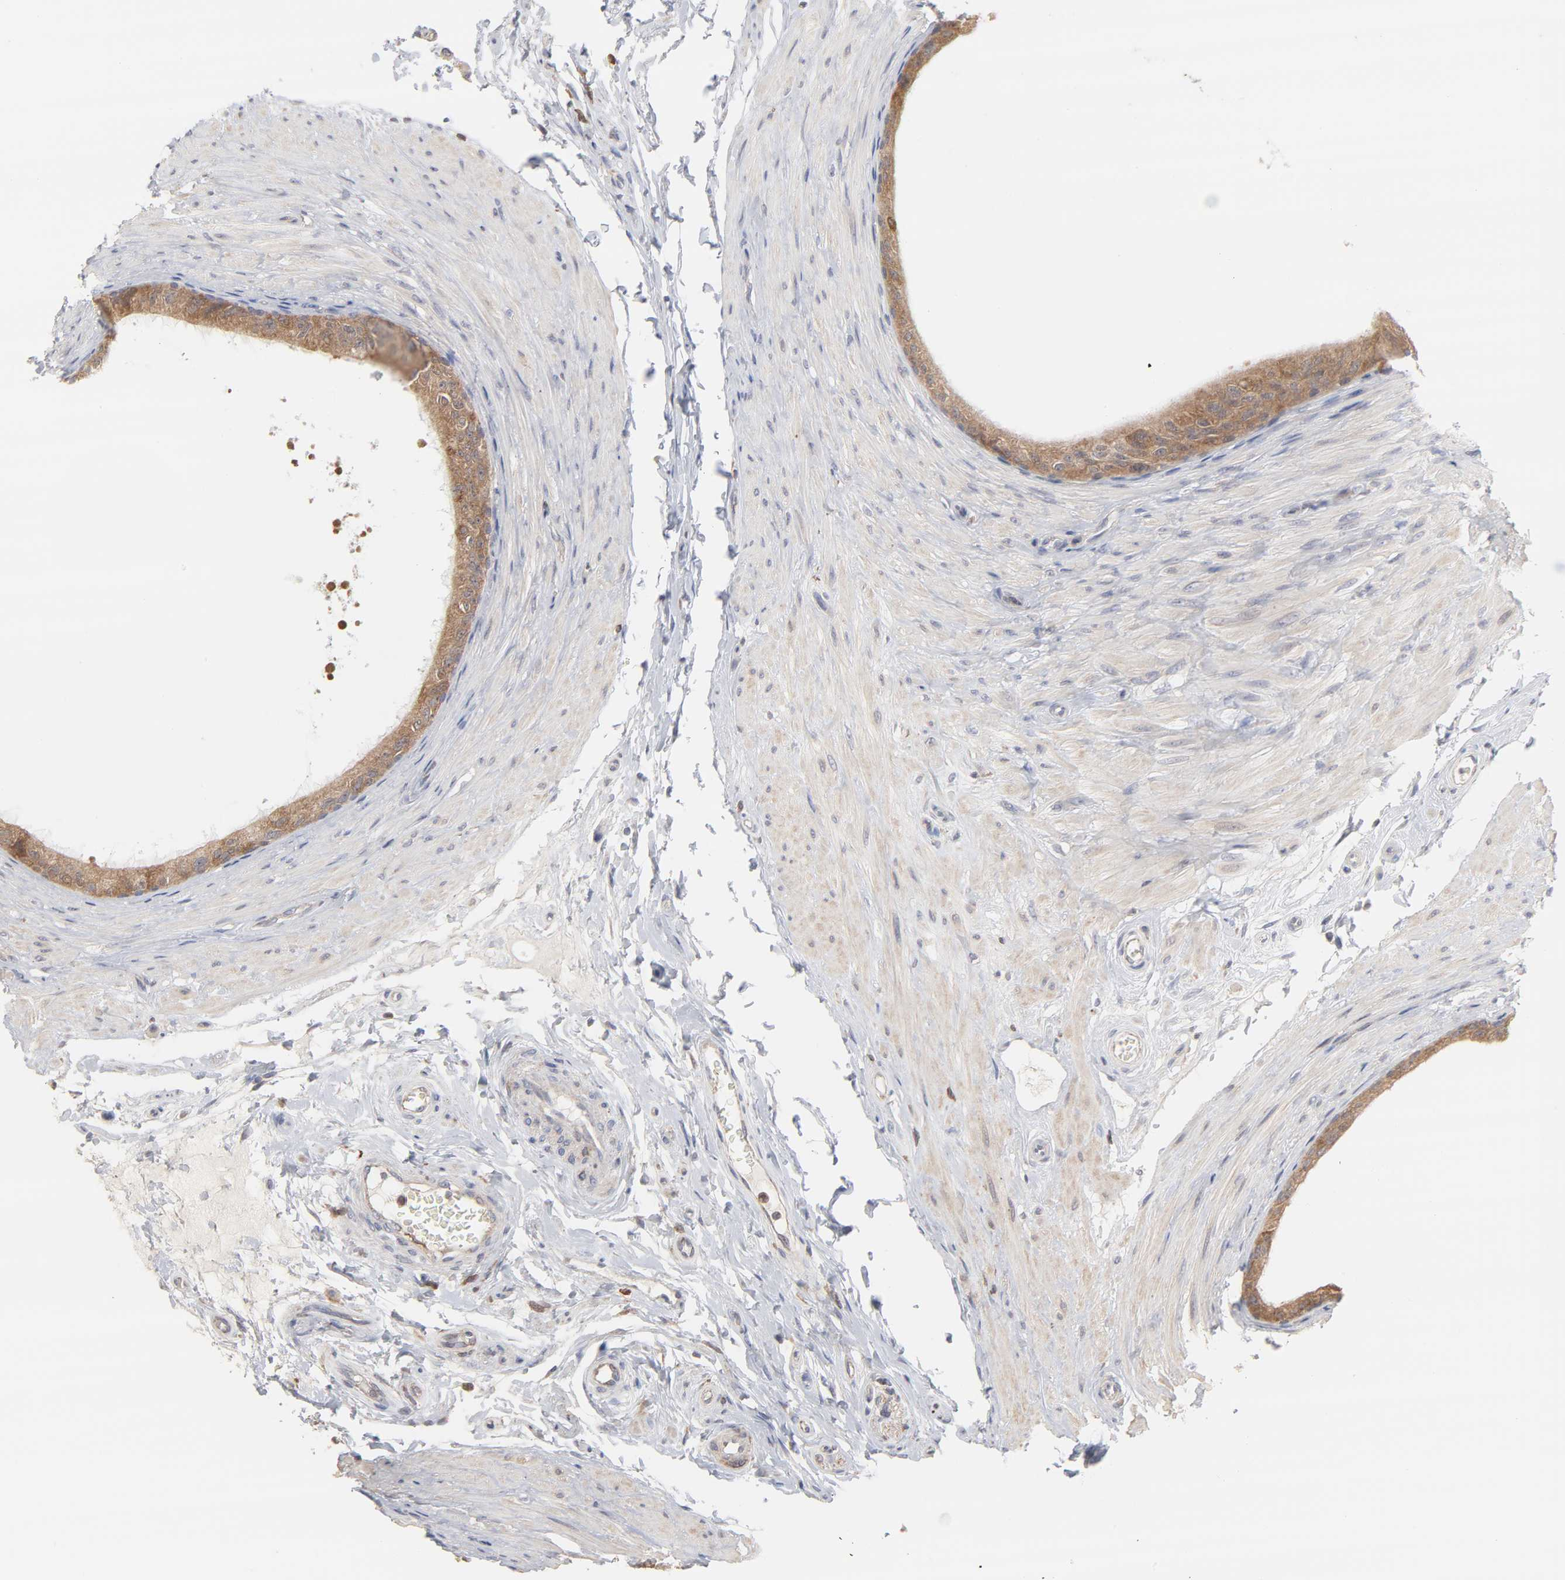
{"staining": {"intensity": "moderate", "quantity": ">75%", "location": "cytoplasmic/membranous"}, "tissue": "epididymis", "cell_type": "Glandular cells", "image_type": "normal", "snomed": [{"axis": "morphology", "description": "Normal tissue, NOS"}, {"axis": "topography", "description": "Epididymis"}], "caption": "Immunohistochemistry of normal epididymis displays medium levels of moderate cytoplasmic/membranous expression in about >75% of glandular cells. Nuclei are stained in blue.", "gene": "PPFIBP2", "patient": {"sex": "male", "age": 68}}